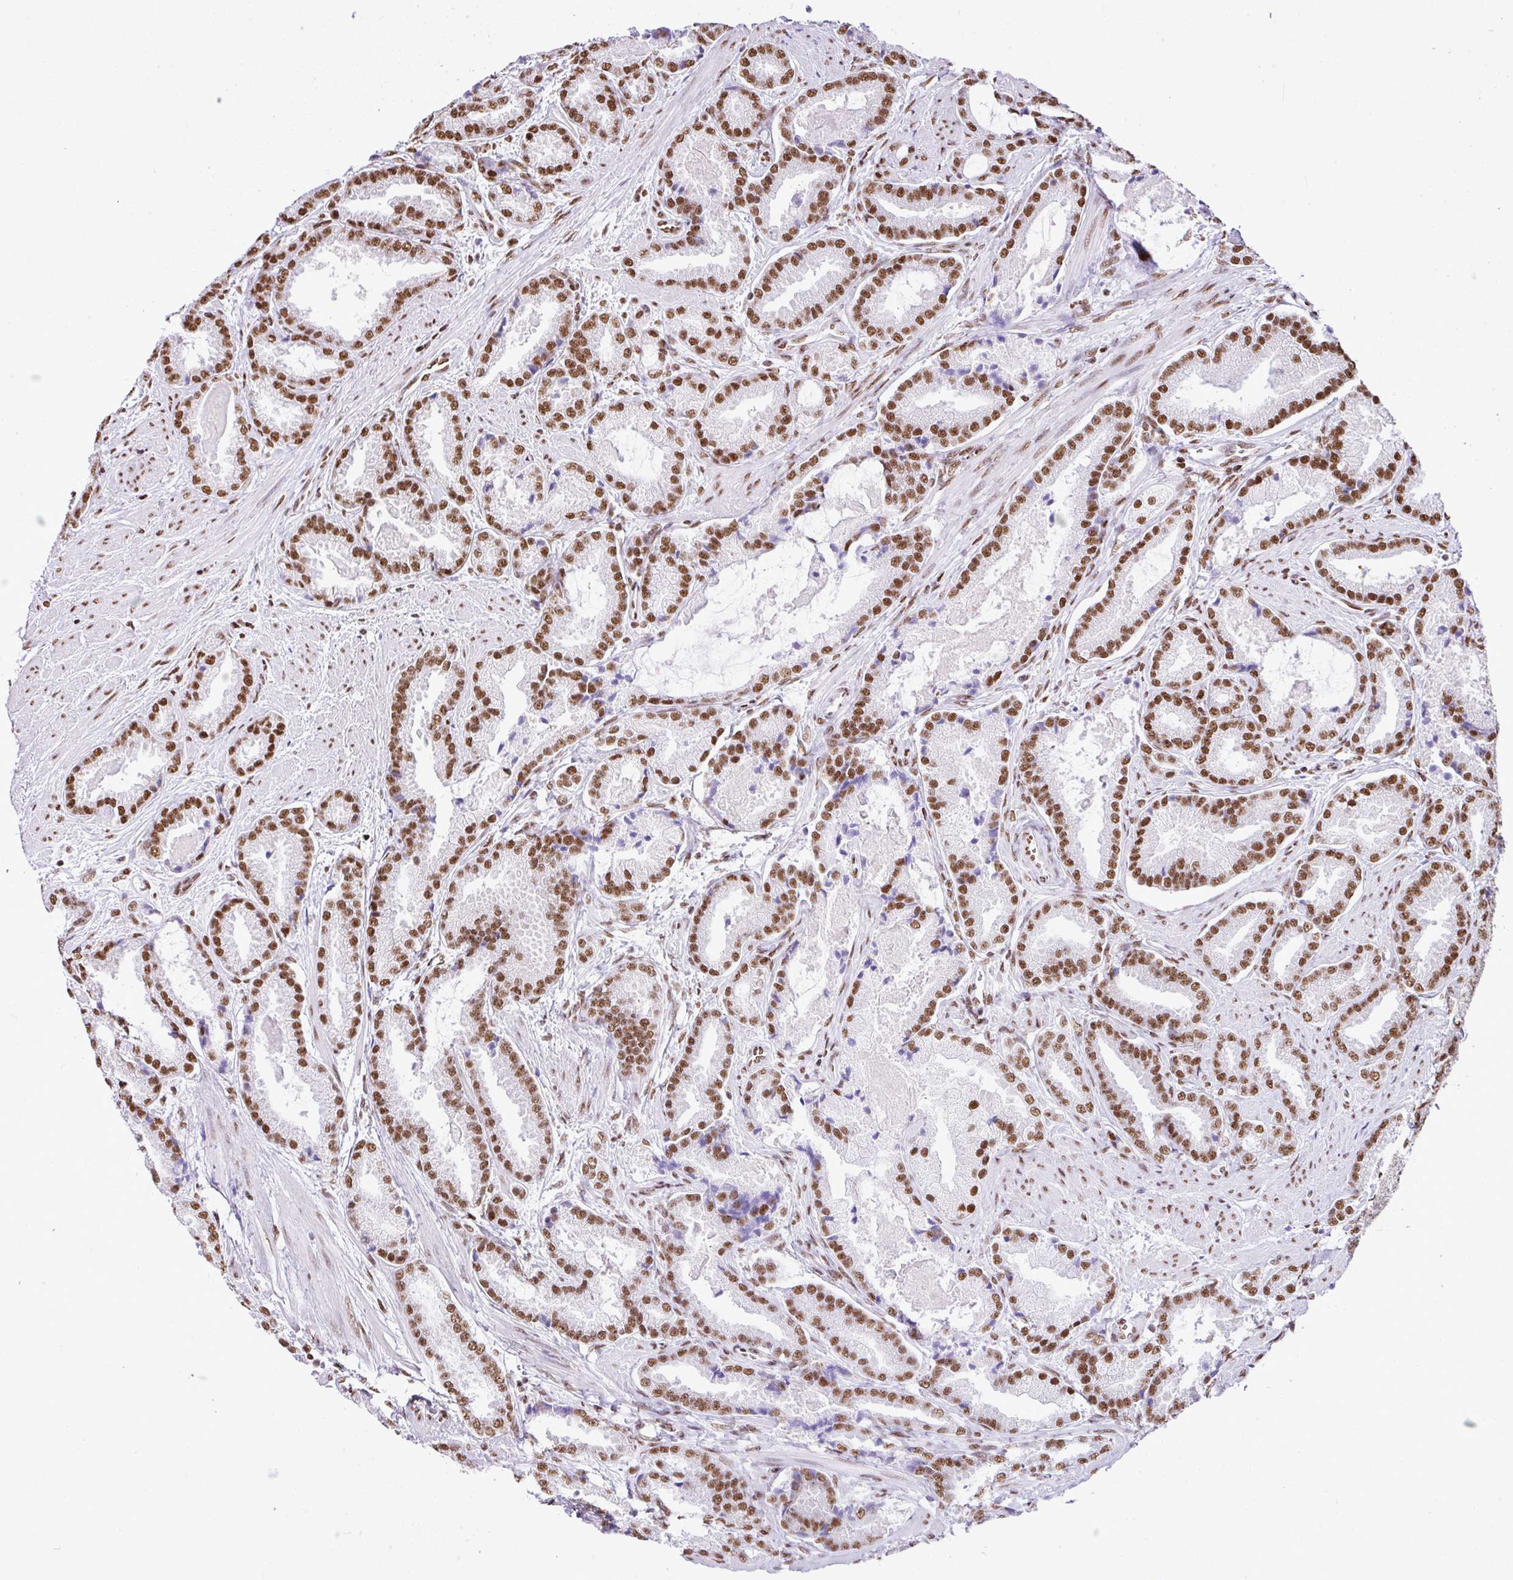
{"staining": {"intensity": "moderate", "quantity": ">75%", "location": "nuclear"}, "tissue": "prostate cancer", "cell_type": "Tumor cells", "image_type": "cancer", "snomed": [{"axis": "morphology", "description": "Adenocarcinoma, Low grade"}, {"axis": "topography", "description": "Prostate"}], "caption": "Protein staining by immunohistochemistry reveals moderate nuclear positivity in approximately >75% of tumor cells in prostate adenocarcinoma (low-grade). (IHC, brightfield microscopy, high magnification).", "gene": "RARG", "patient": {"sex": "male", "age": 62}}